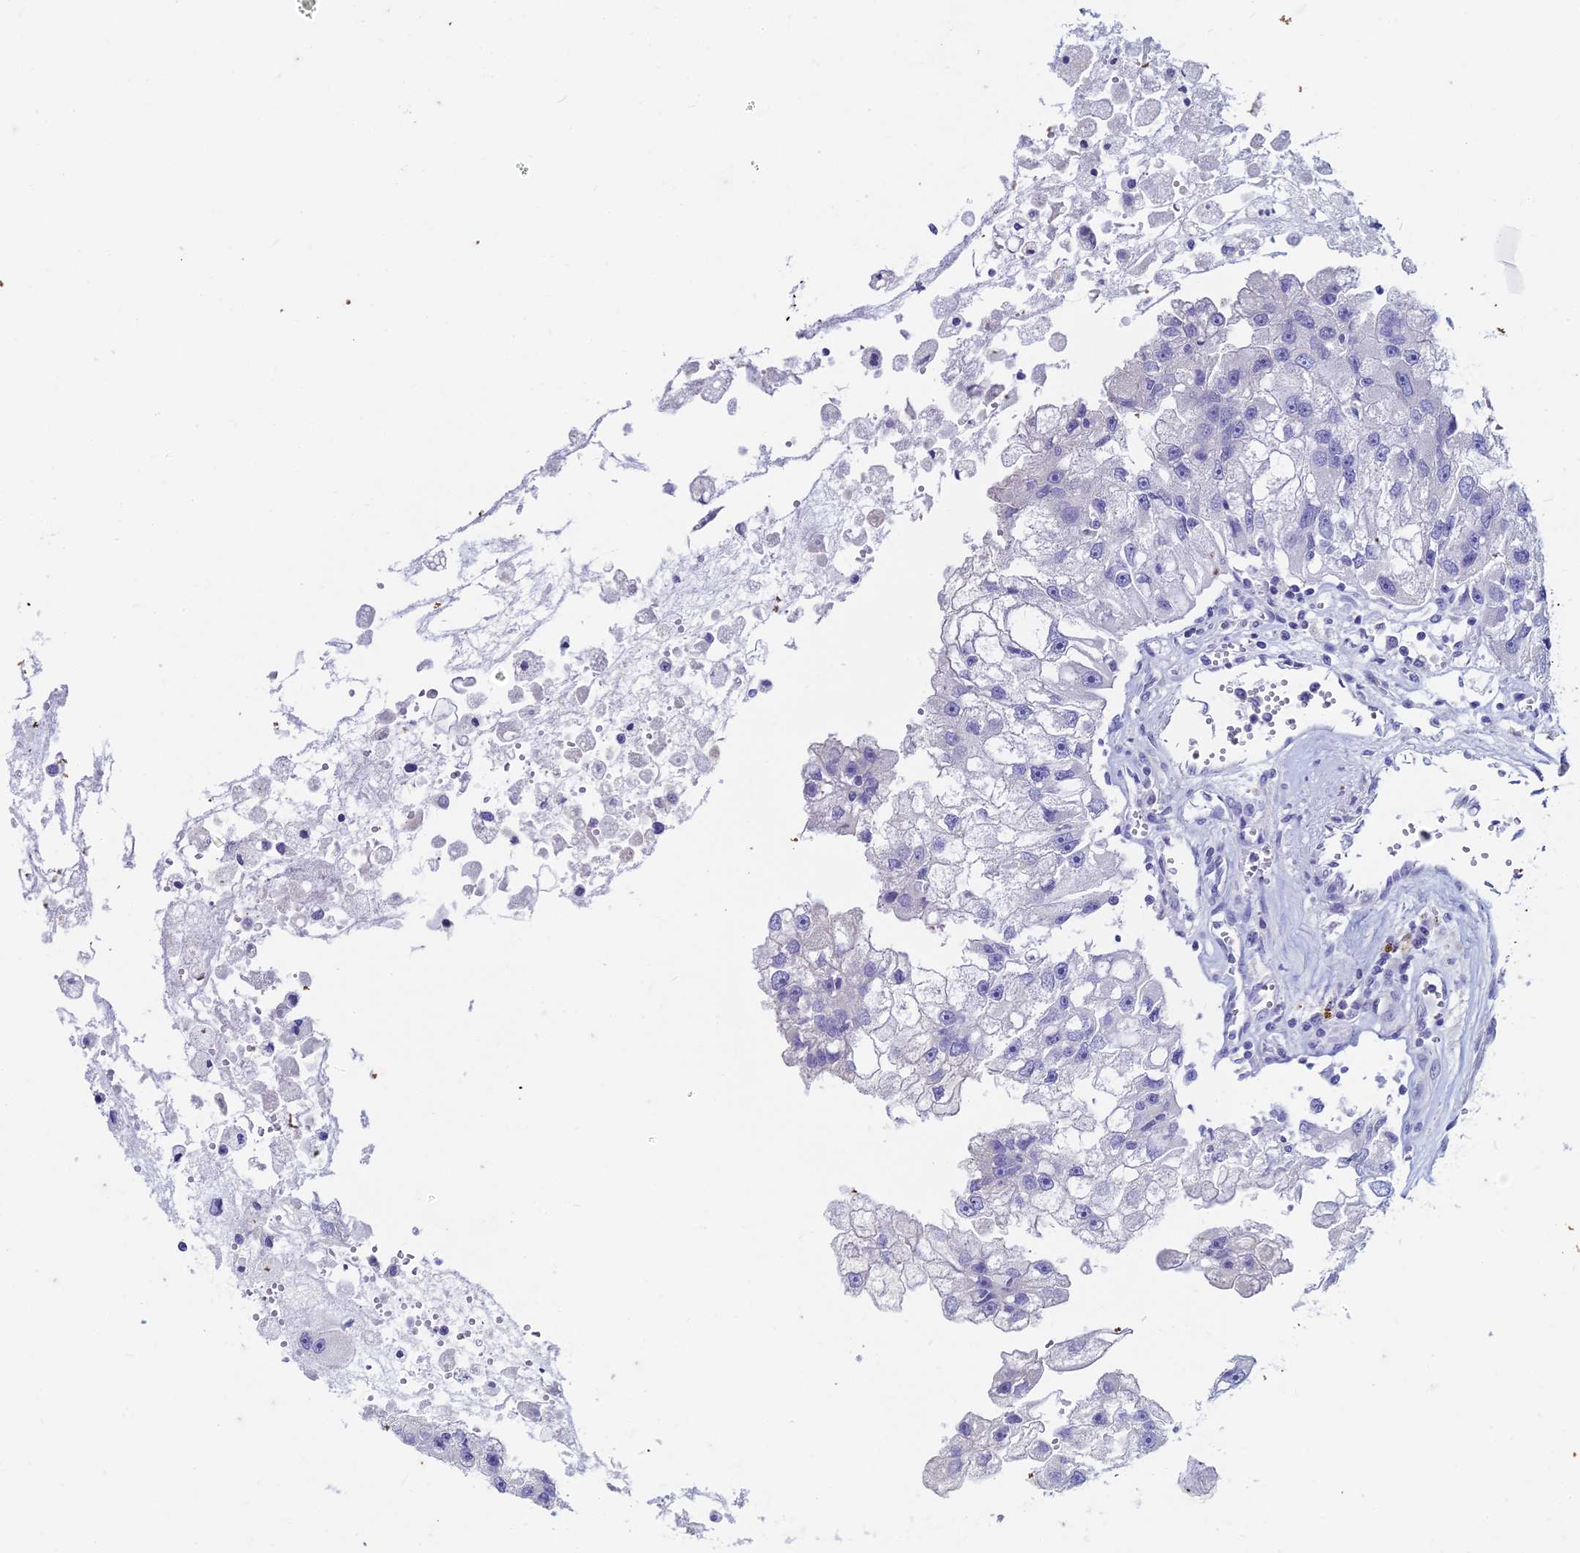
{"staining": {"intensity": "negative", "quantity": "none", "location": "none"}, "tissue": "renal cancer", "cell_type": "Tumor cells", "image_type": "cancer", "snomed": [{"axis": "morphology", "description": "Adenocarcinoma, NOS"}, {"axis": "topography", "description": "Kidney"}], "caption": "The photomicrograph exhibits no staining of tumor cells in renal cancer (adenocarcinoma).", "gene": "EEF2KMT", "patient": {"sex": "male", "age": 63}}